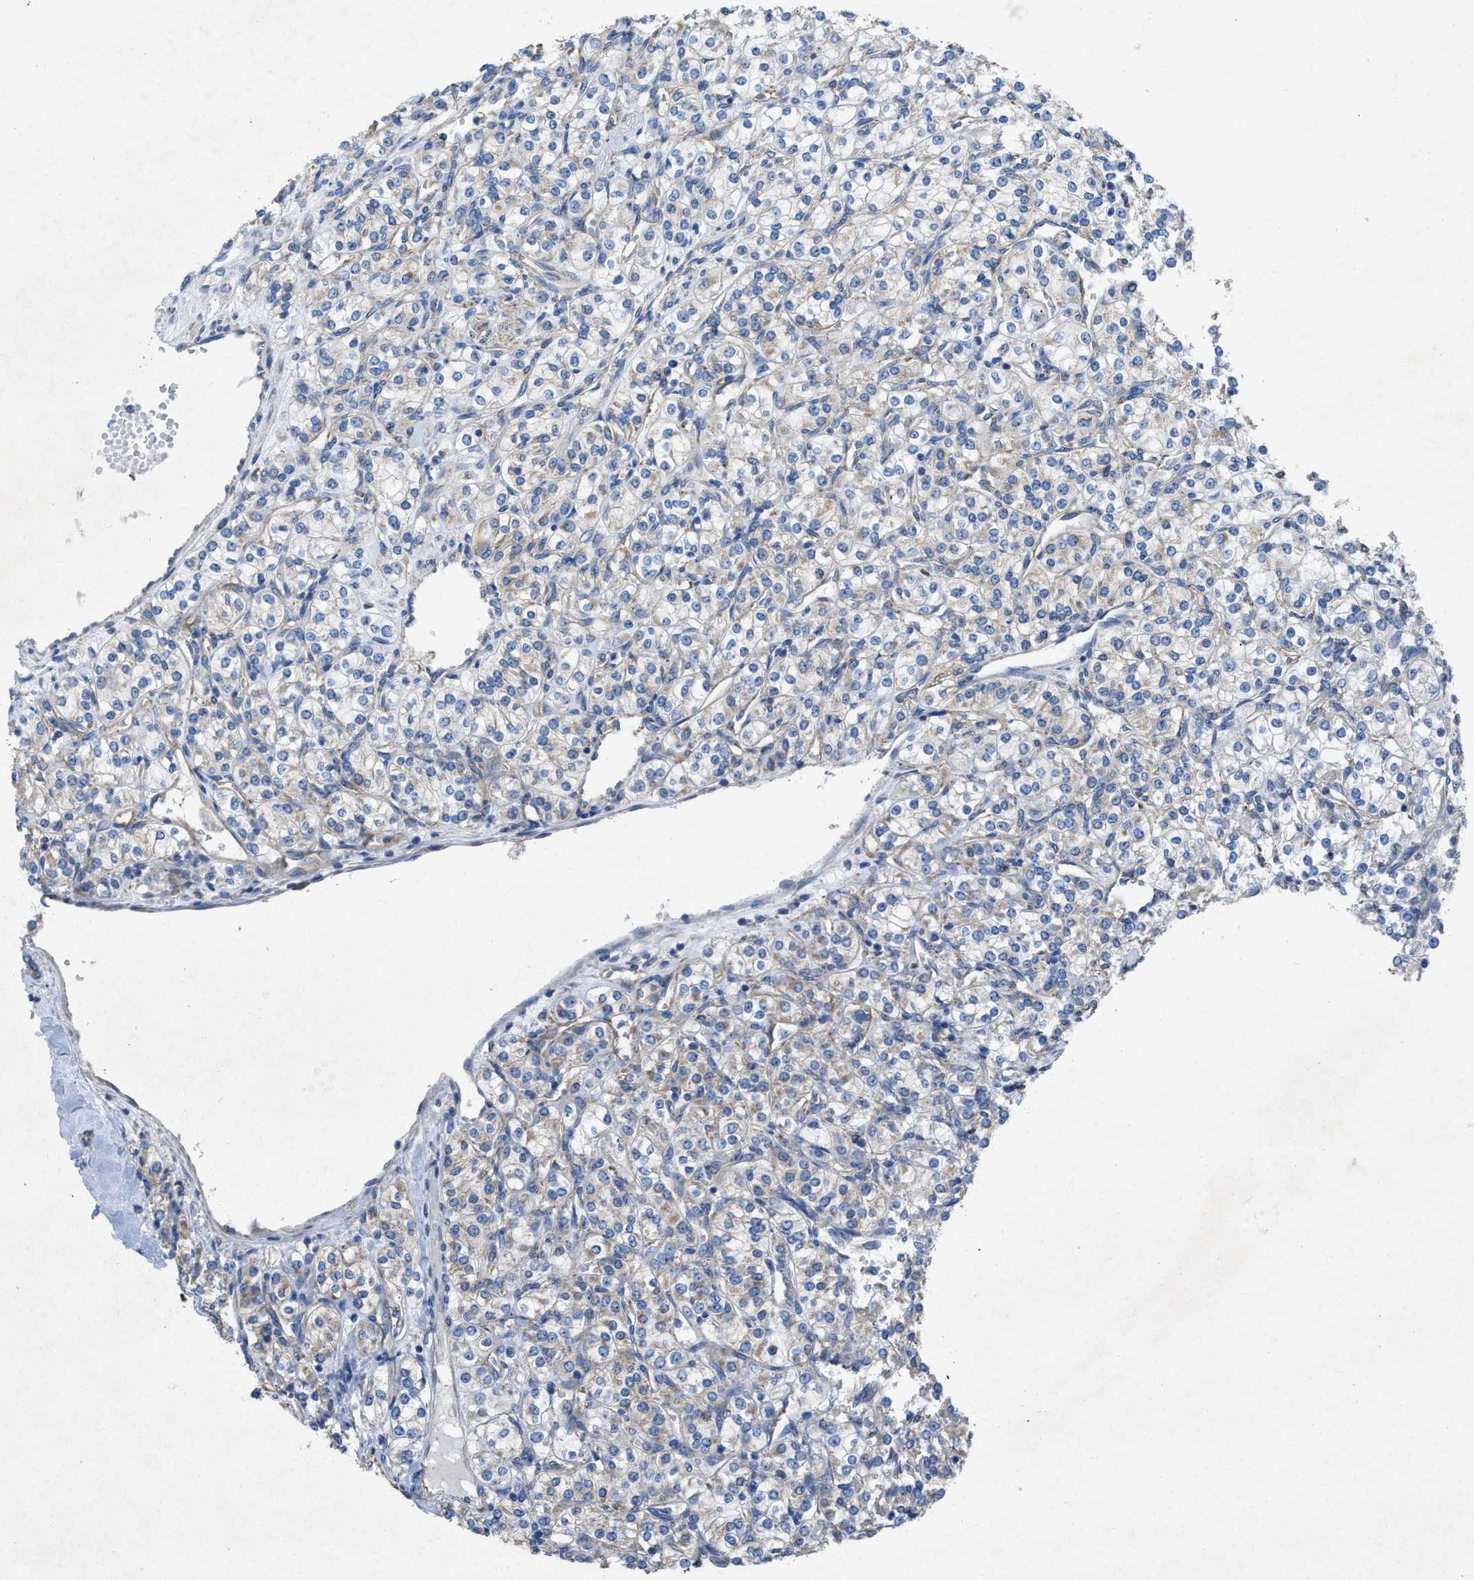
{"staining": {"intensity": "negative", "quantity": "none", "location": "none"}, "tissue": "renal cancer", "cell_type": "Tumor cells", "image_type": "cancer", "snomed": [{"axis": "morphology", "description": "Adenocarcinoma, NOS"}, {"axis": "topography", "description": "Kidney"}], "caption": "The micrograph shows no significant positivity in tumor cells of adenocarcinoma (renal).", "gene": "DOLPP1", "patient": {"sex": "male", "age": 77}}